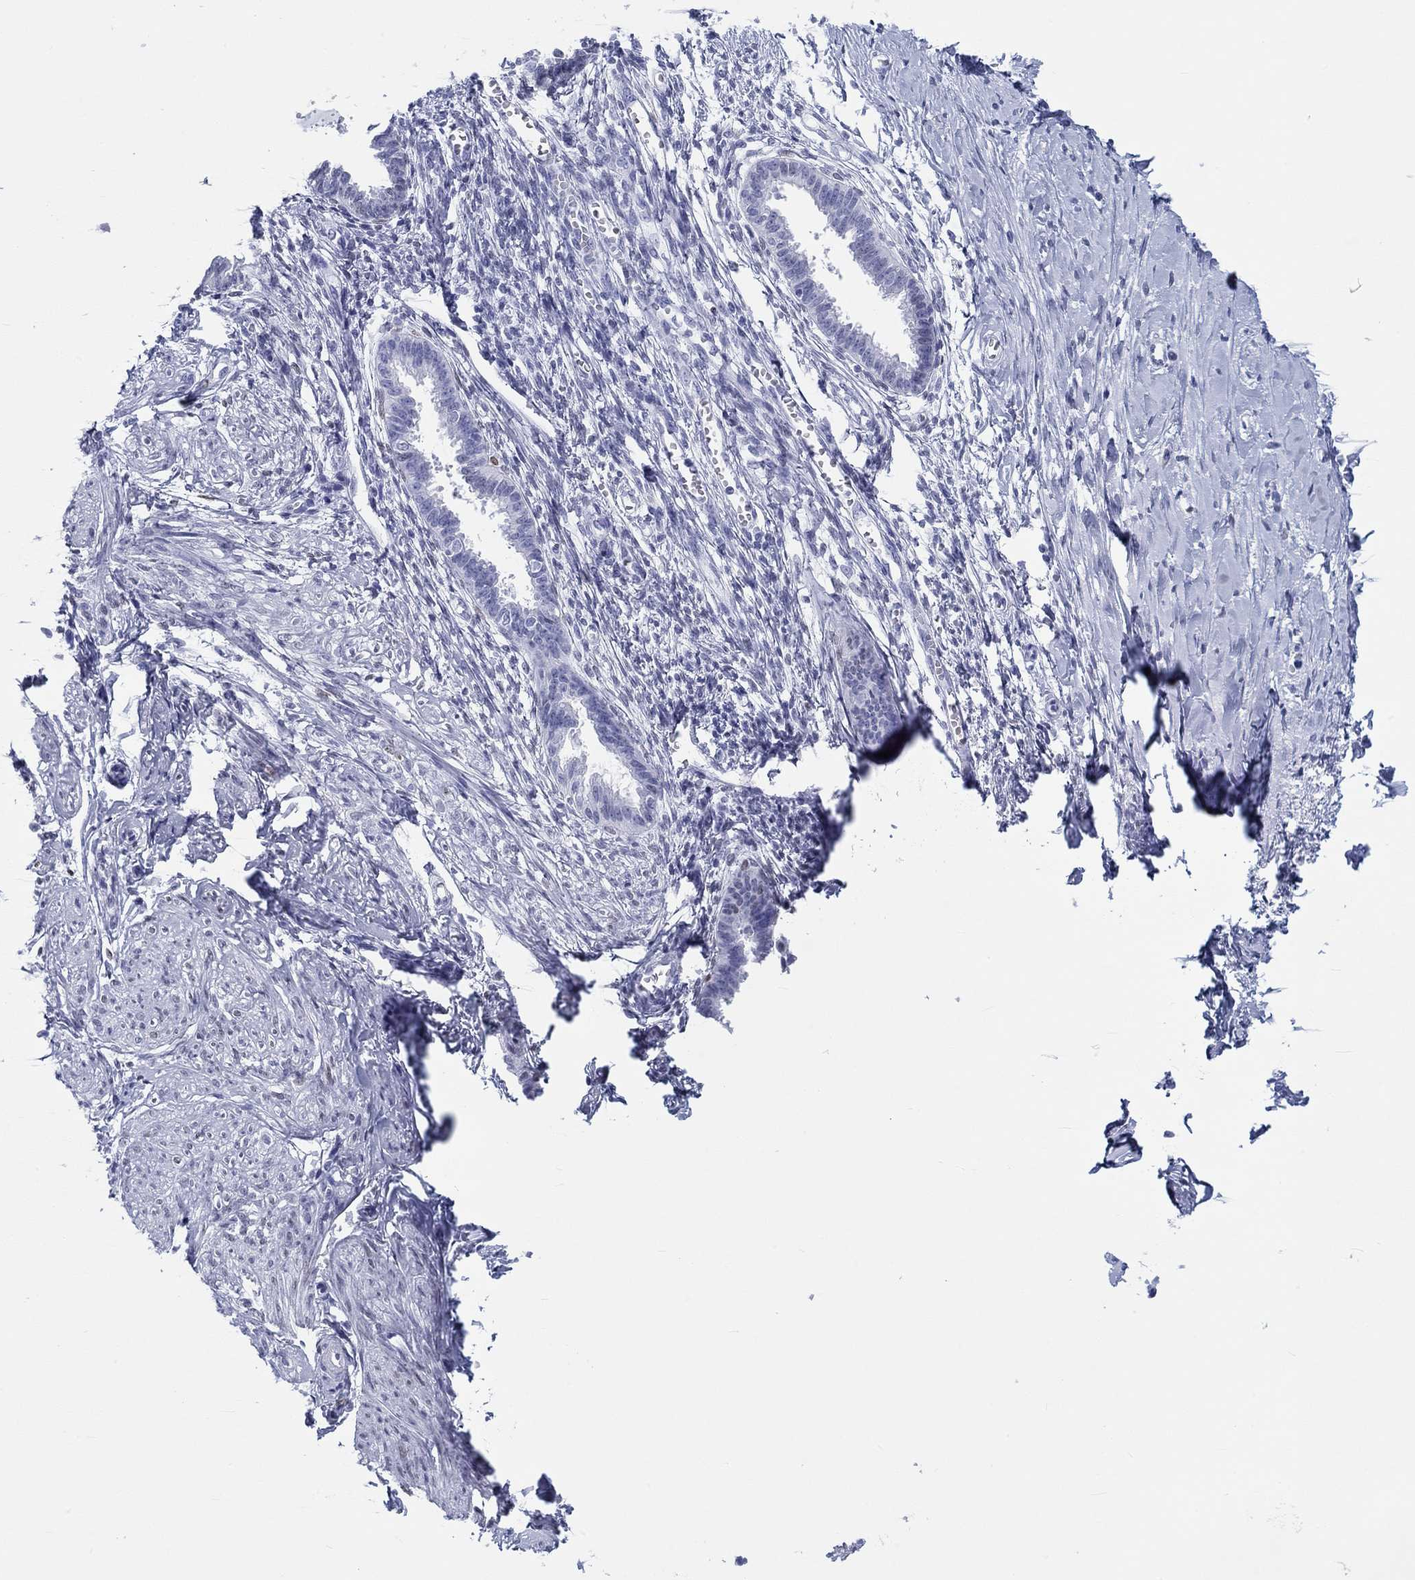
{"staining": {"intensity": "weak", "quantity": "<25%", "location": "nuclear"}, "tissue": "endometrium", "cell_type": "Cells in endometrial stroma", "image_type": "normal", "snomed": [{"axis": "morphology", "description": "Normal tissue, NOS"}, {"axis": "topography", "description": "Cervix"}, {"axis": "topography", "description": "Endometrium"}], "caption": "Cells in endometrial stroma show no significant positivity in unremarkable endometrium.", "gene": "H1", "patient": {"sex": "female", "age": 37}}